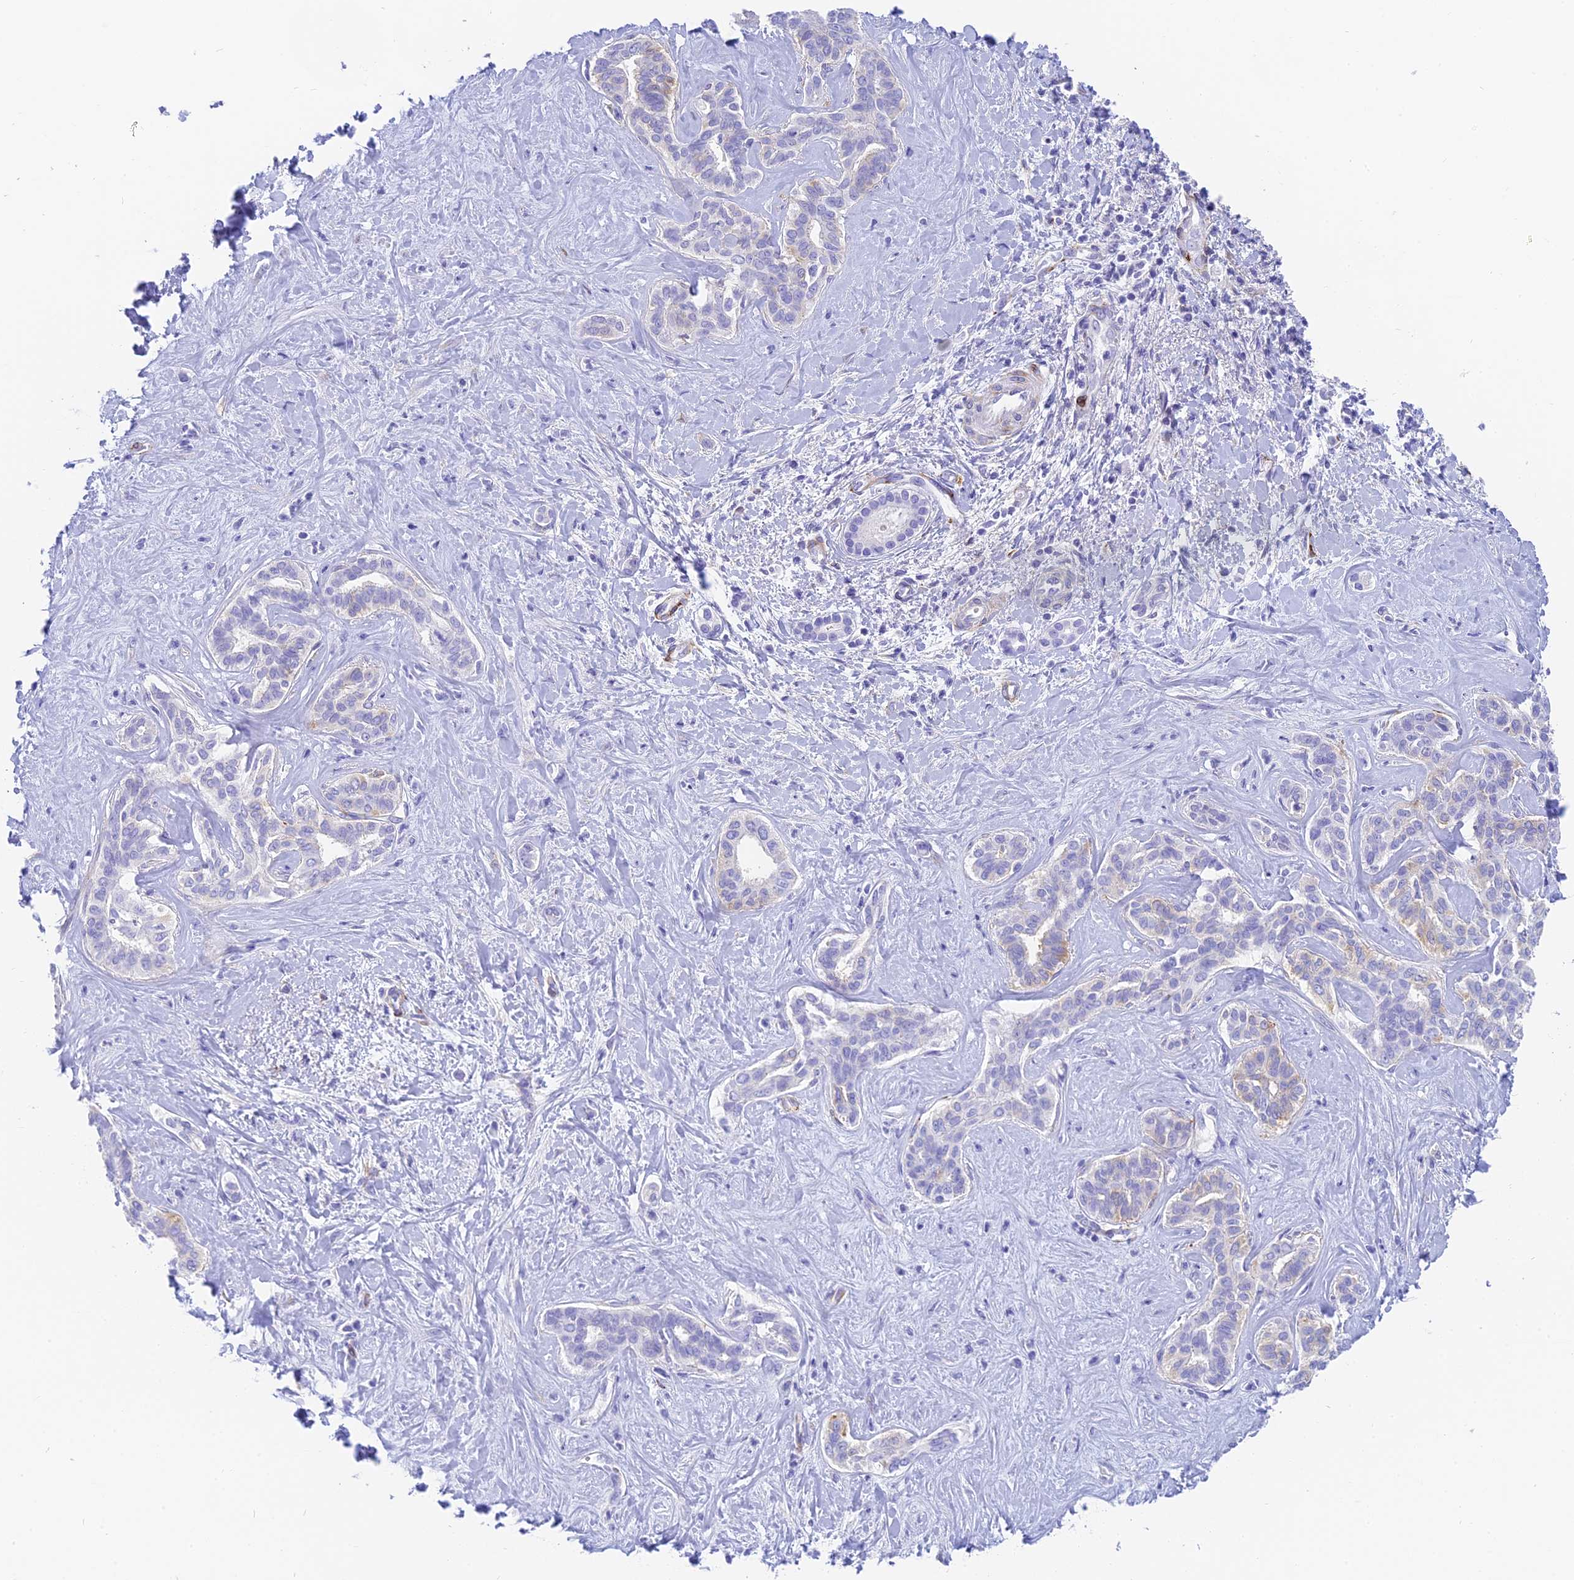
{"staining": {"intensity": "negative", "quantity": "none", "location": "none"}, "tissue": "liver cancer", "cell_type": "Tumor cells", "image_type": "cancer", "snomed": [{"axis": "morphology", "description": "Cholangiocarcinoma"}, {"axis": "topography", "description": "Liver"}], "caption": "Liver cancer was stained to show a protein in brown. There is no significant staining in tumor cells.", "gene": "SLC36A2", "patient": {"sex": "female", "age": 77}}